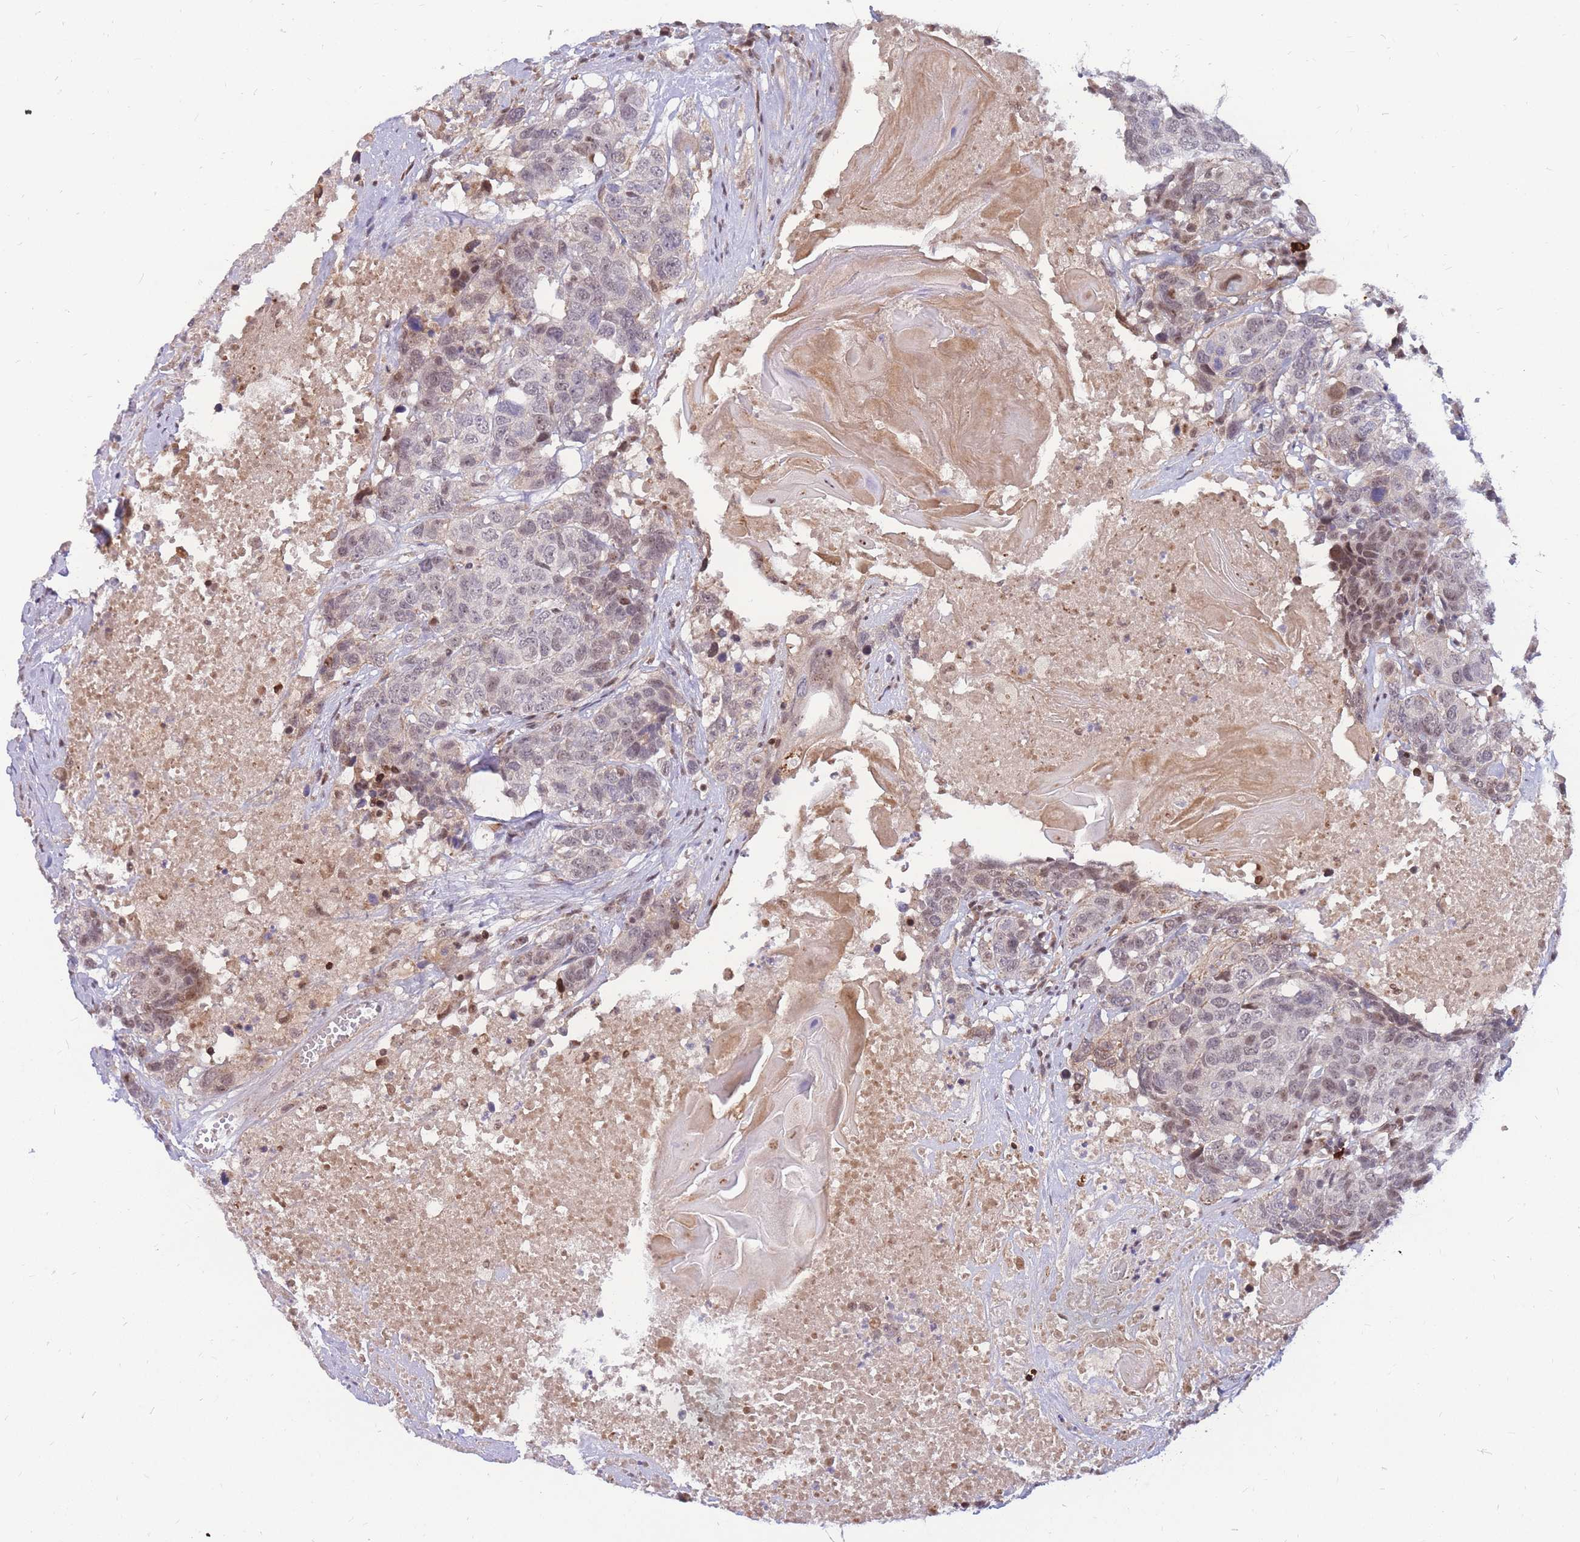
{"staining": {"intensity": "weak", "quantity": "25%-75%", "location": "nuclear"}, "tissue": "head and neck cancer", "cell_type": "Tumor cells", "image_type": "cancer", "snomed": [{"axis": "morphology", "description": "Squamous cell carcinoma, NOS"}, {"axis": "topography", "description": "Head-Neck"}], "caption": "Head and neck cancer (squamous cell carcinoma) was stained to show a protein in brown. There is low levels of weak nuclear positivity in about 25%-75% of tumor cells.", "gene": "ERICH6B", "patient": {"sex": "male", "age": 66}}